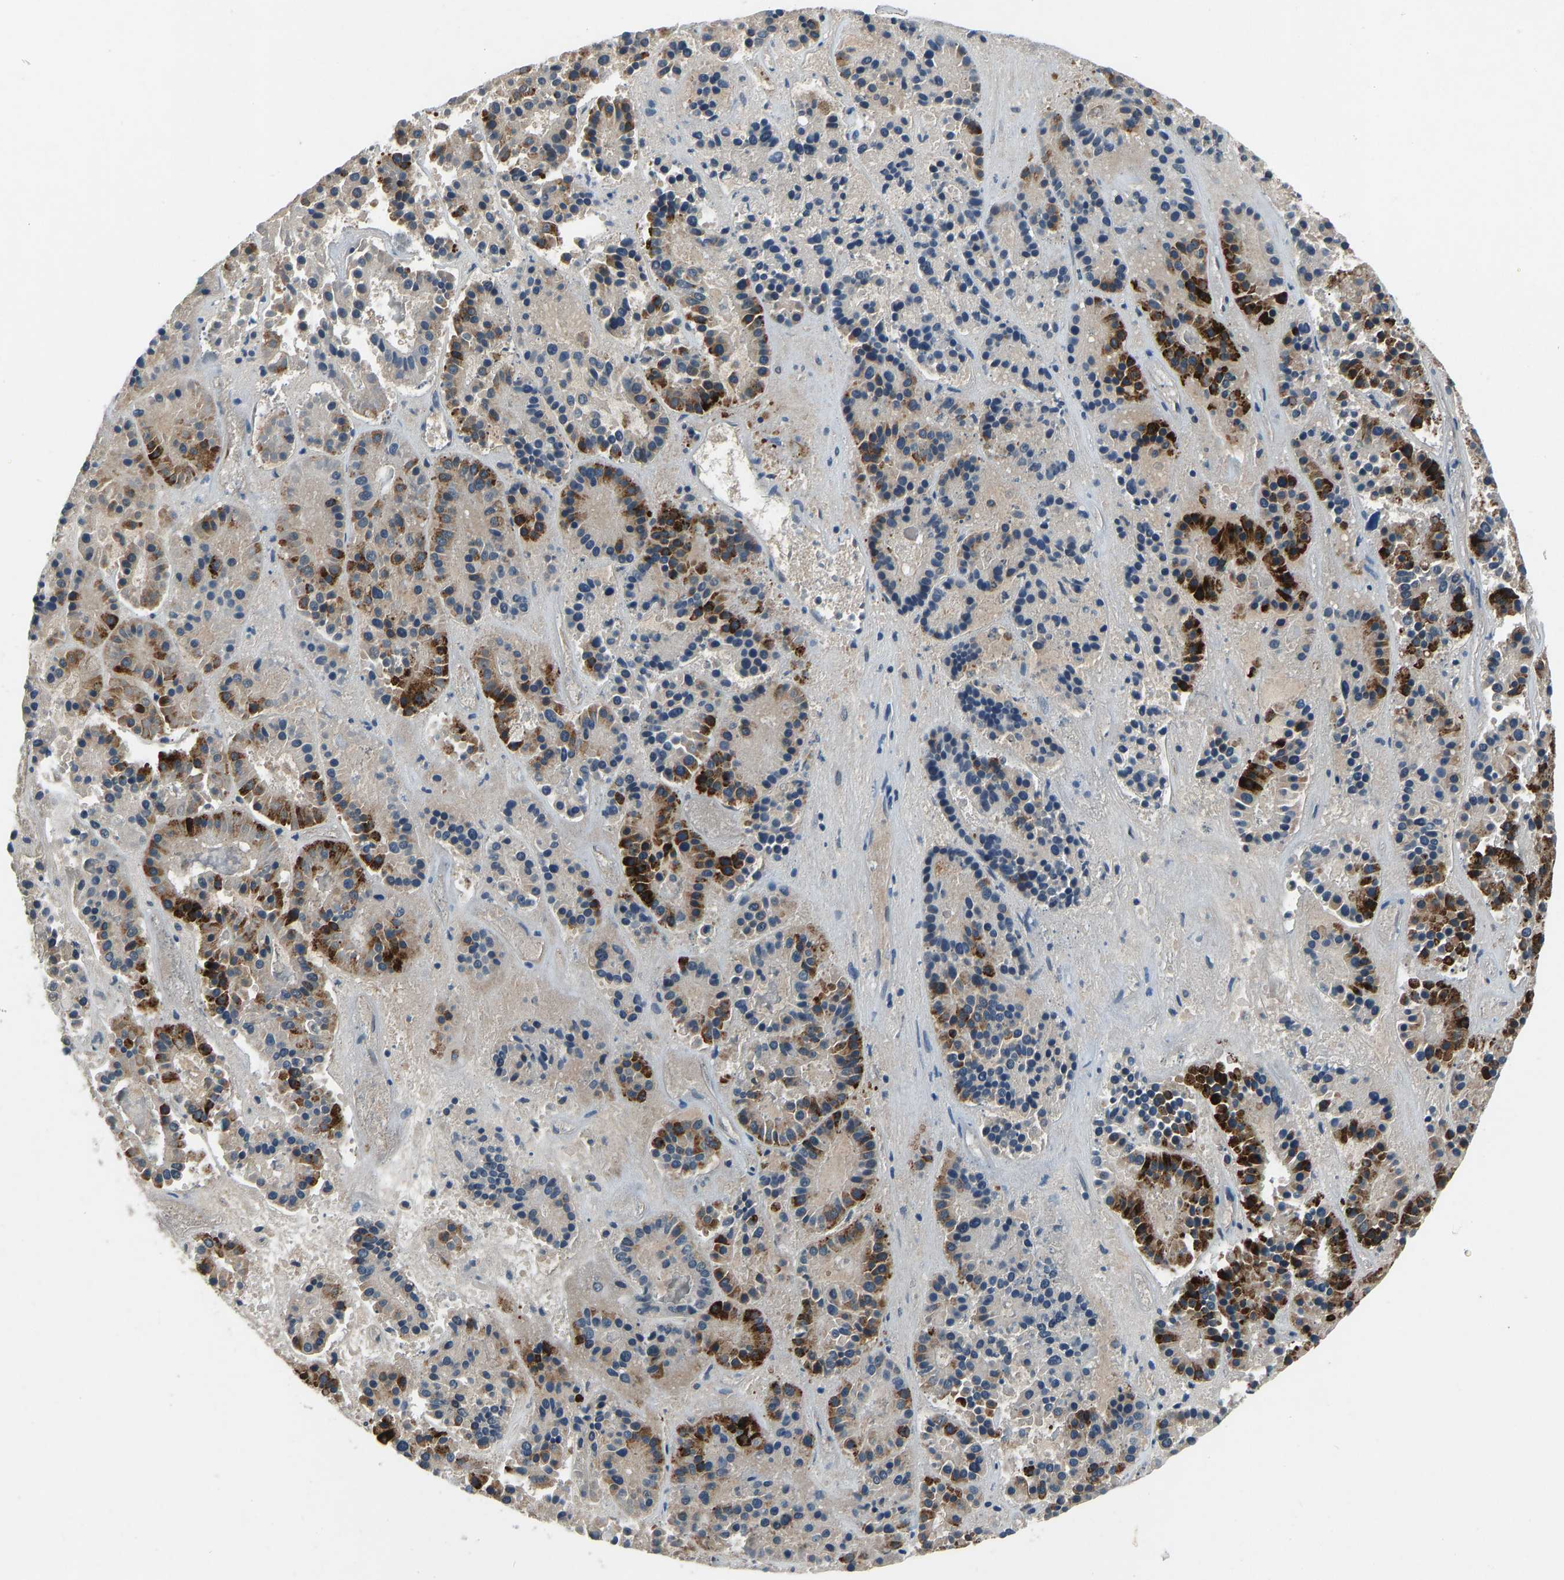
{"staining": {"intensity": "strong", "quantity": "25%-75%", "location": "cytoplasmic/membranous"}, "tissue": "pancreatic cancer", "cell_type": "Tumor cells", "image_type": "cancer", "snomed": [{"axis": "morphology", "description": "Adenocarcinoma, NOS"}, {"axis": "topography", "description": "Pancreas"}], "caption": "Immunohistochemistry (DAB (3,3'-diaminobenzidine)) staining of adenocarcinoma (pancreatic) reveals strong cytoplasmic/membranous protein expression in about 25%-75% of tumor cells.", "gene": "RLIM", "patient": {"sex": "male", "age": 50}}